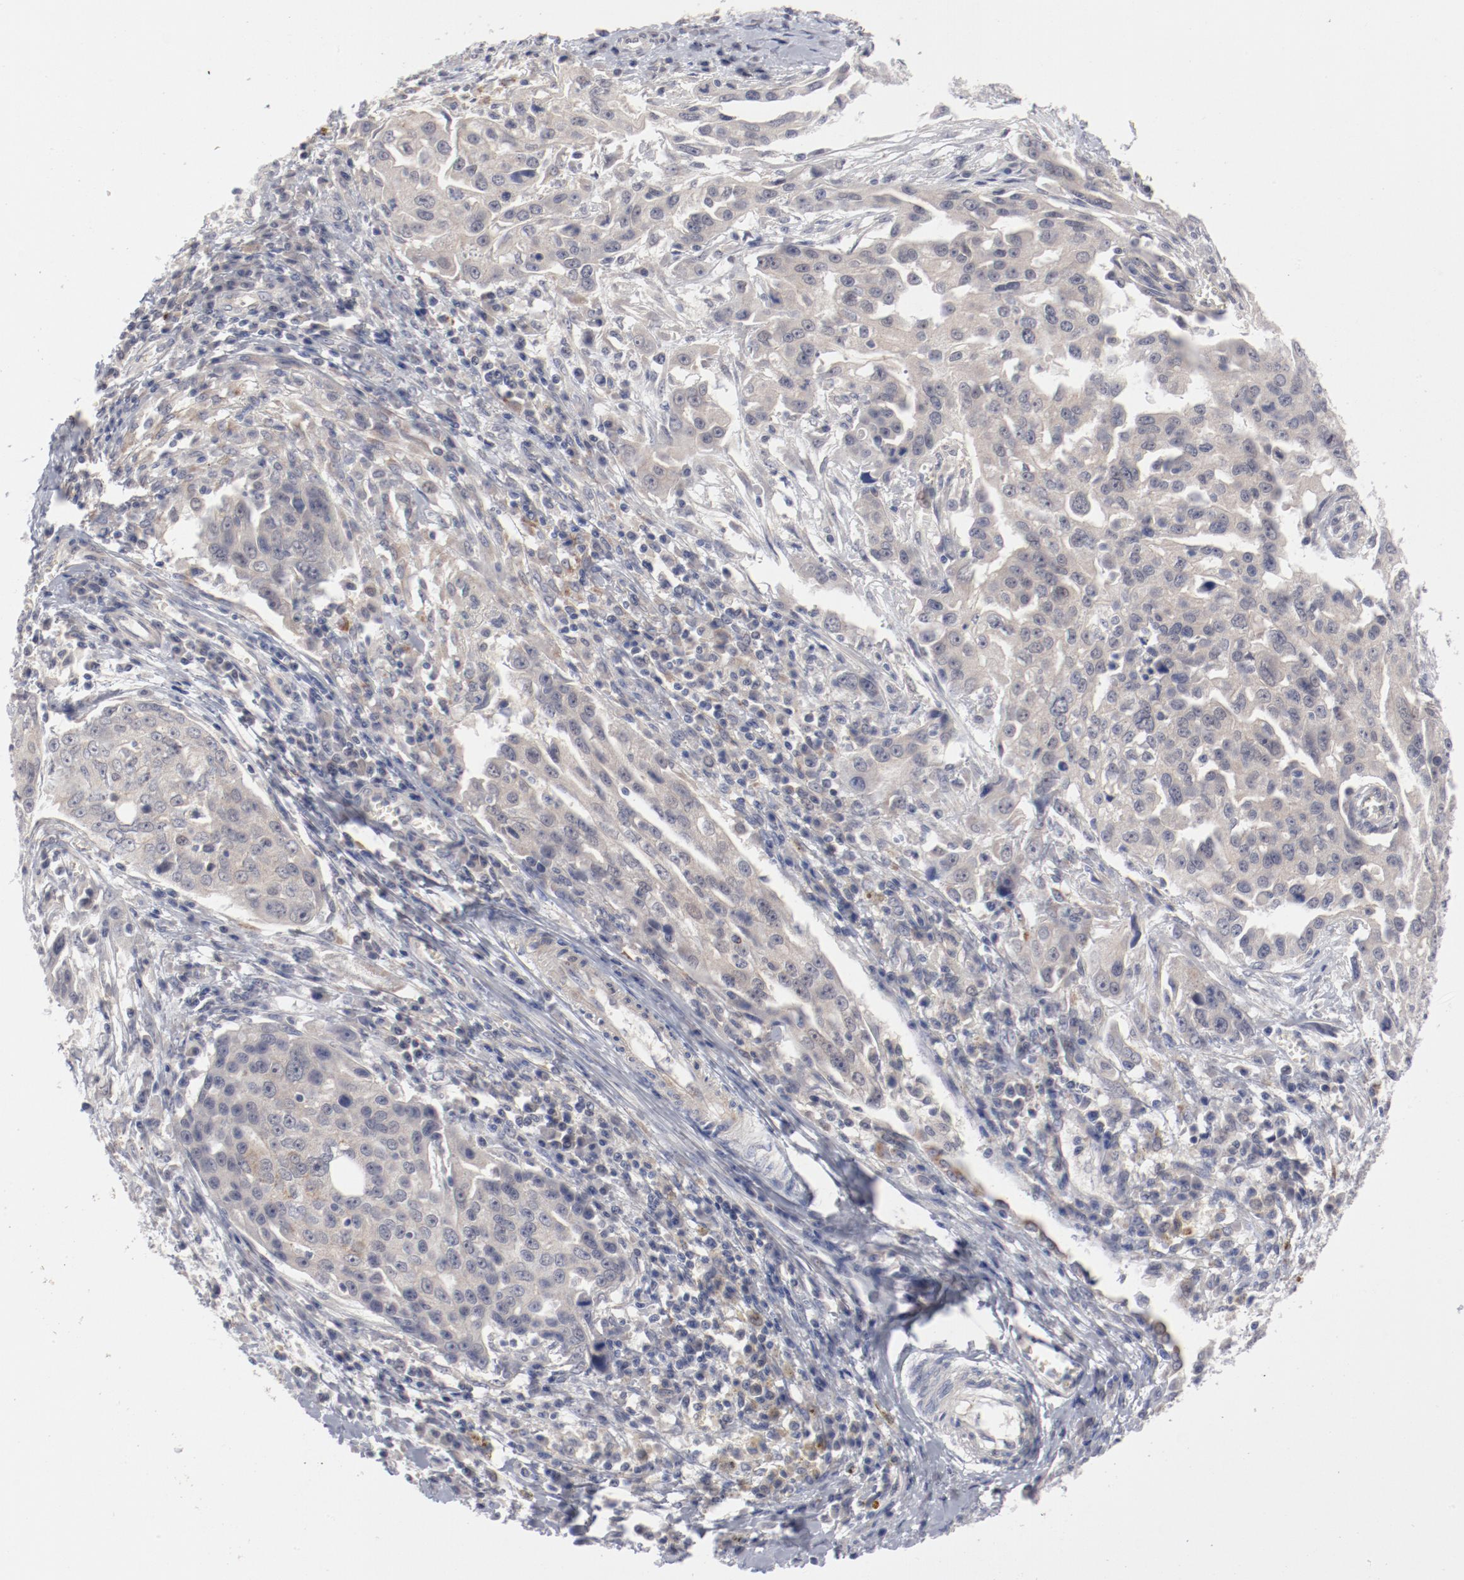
{"staining": {"intensity": "weak", "quantity": ">75%", "location": "cytoplasmic/membranous"}, "tissue": "ovarian cancer", "cell_type": "Tumor cells", "image_type": "cancer", "snomed": [{"axis": "morphology", "description": "Carcinoma, endometroid"}, {"axis": "topography", "description": "Ovary"}], "caption": "Ovarian cancer was stained to show a protein in brown. There is low levels of weak cytoplasmic/membranous staining in approximately >75% of tumor cells.", "gene": "SH3BGR", "patient": {"sex": "female", "age": 75}}